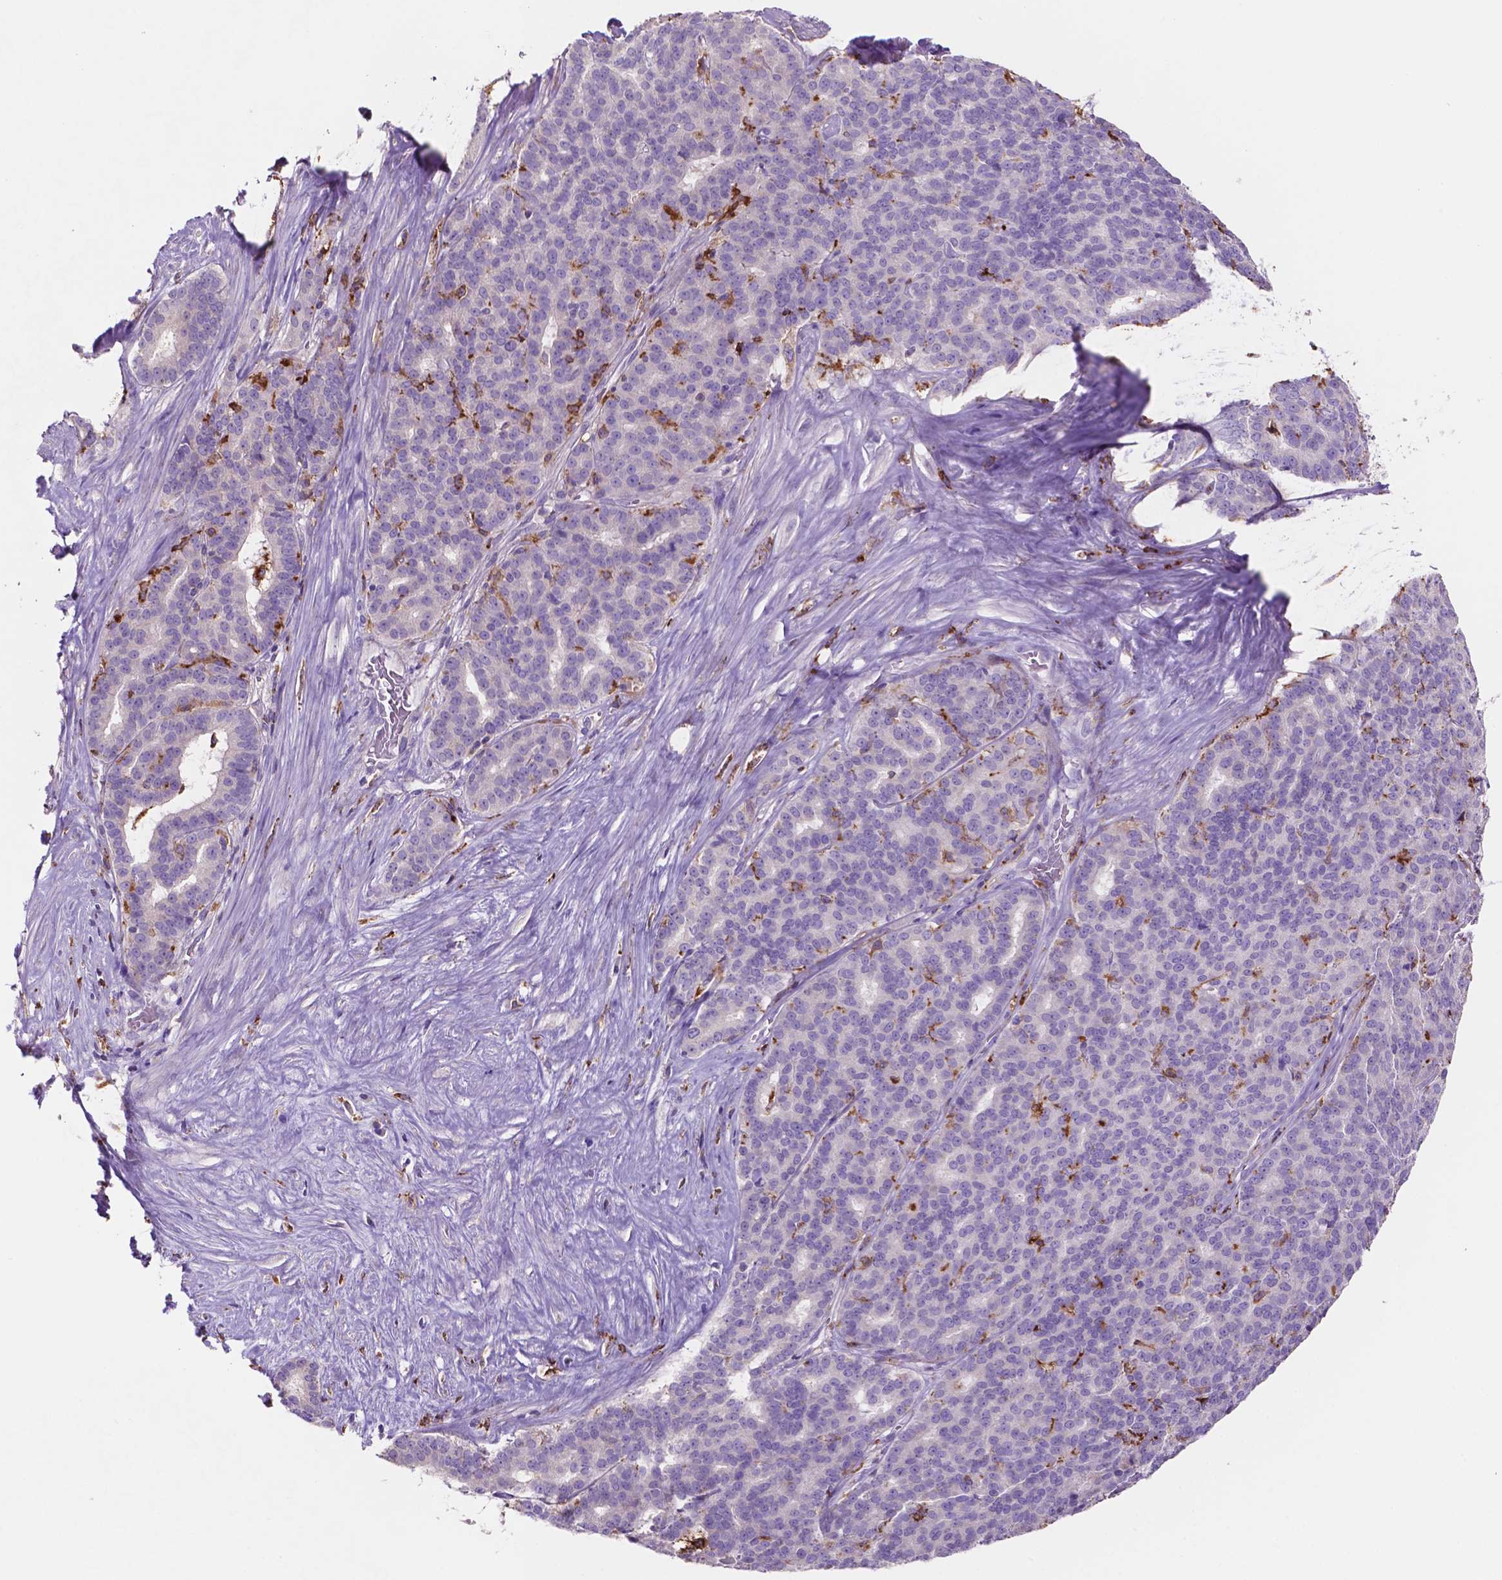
{"staining": {"intensity": "moderate", "quantity": "<25%", "location": "cytoplasmic/membranous"}, "tissue": "liver cancer", "cell_type": "Tumor cells", "image_type": "cancer", "snomed": [{"axis": "morphology", "description": "Cholangiocarcinoma"}, {"axis": "topography", "description": "Liver"}], "caption": "IHC of liver cancer demonstrates low levels of moderate cytoplasmic/membranous expression in approximately <25% of tumor cells.", "gene": "MKRN2OS", "patient": {"sex": "female", "age": 47}}